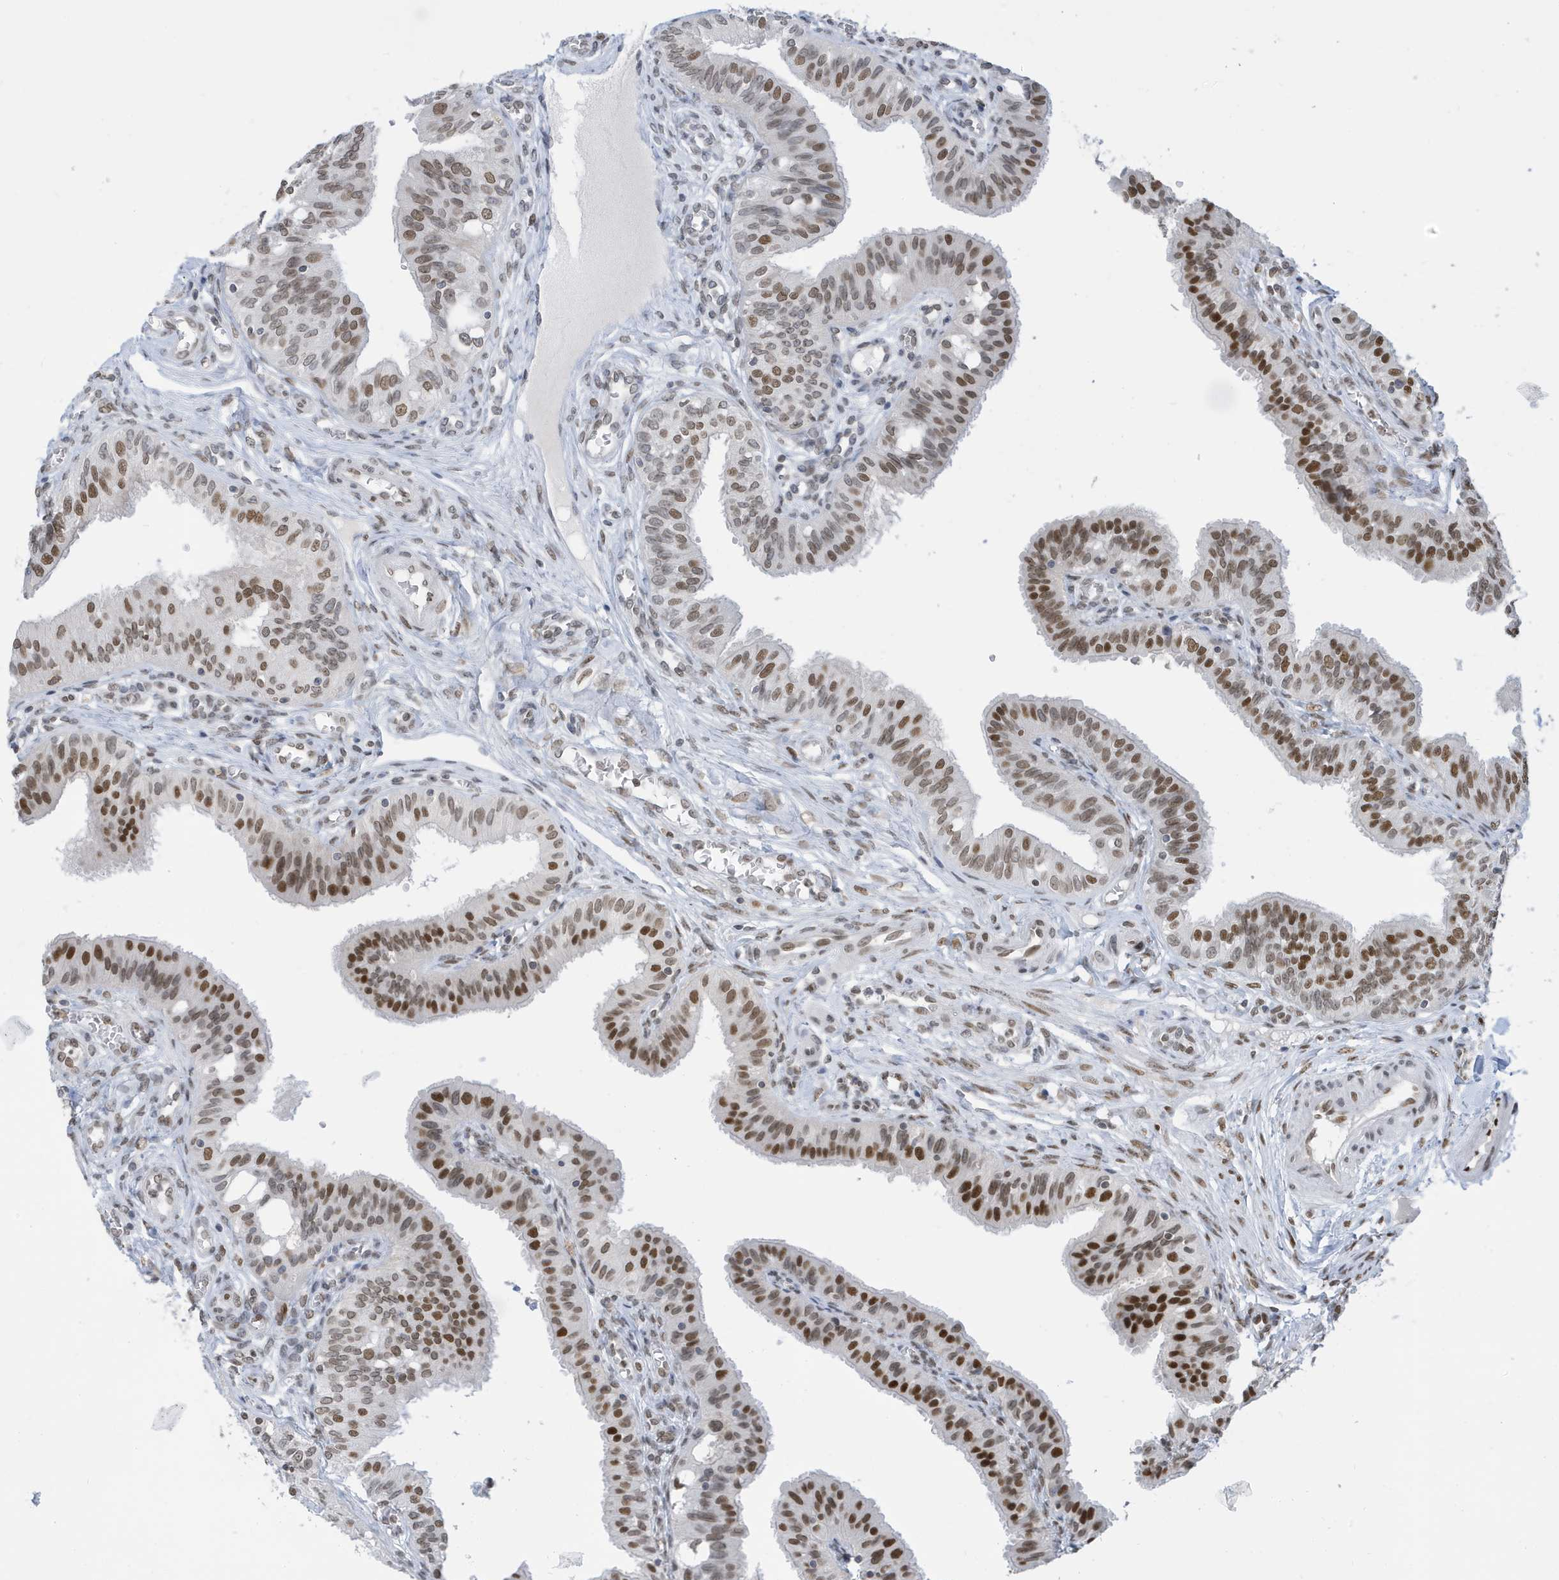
{"staining": {"intensity": "moderate", "quantity": "25%-75%", "location": "nuclear"}, "tissue": "fallopian tube", "cell_type": "Glandular cells", "image_type": "normal", "snomed": [{"axis": "morphology", "description": "Normal tissue, NOS"}, {"axis": "topography", "description": "Fallopian tube"}, {"axis": "topography", "description": "Ovary"}], "caption": "Protein analysis of benign fallopian tube shows moderate nuclear staining in approximately 25%-75% of glandular cells. (IHC, brightfield microscopy, high magnification).", "gene": "PCYT1A", "patient": {"sex": "female", "age": 42}}